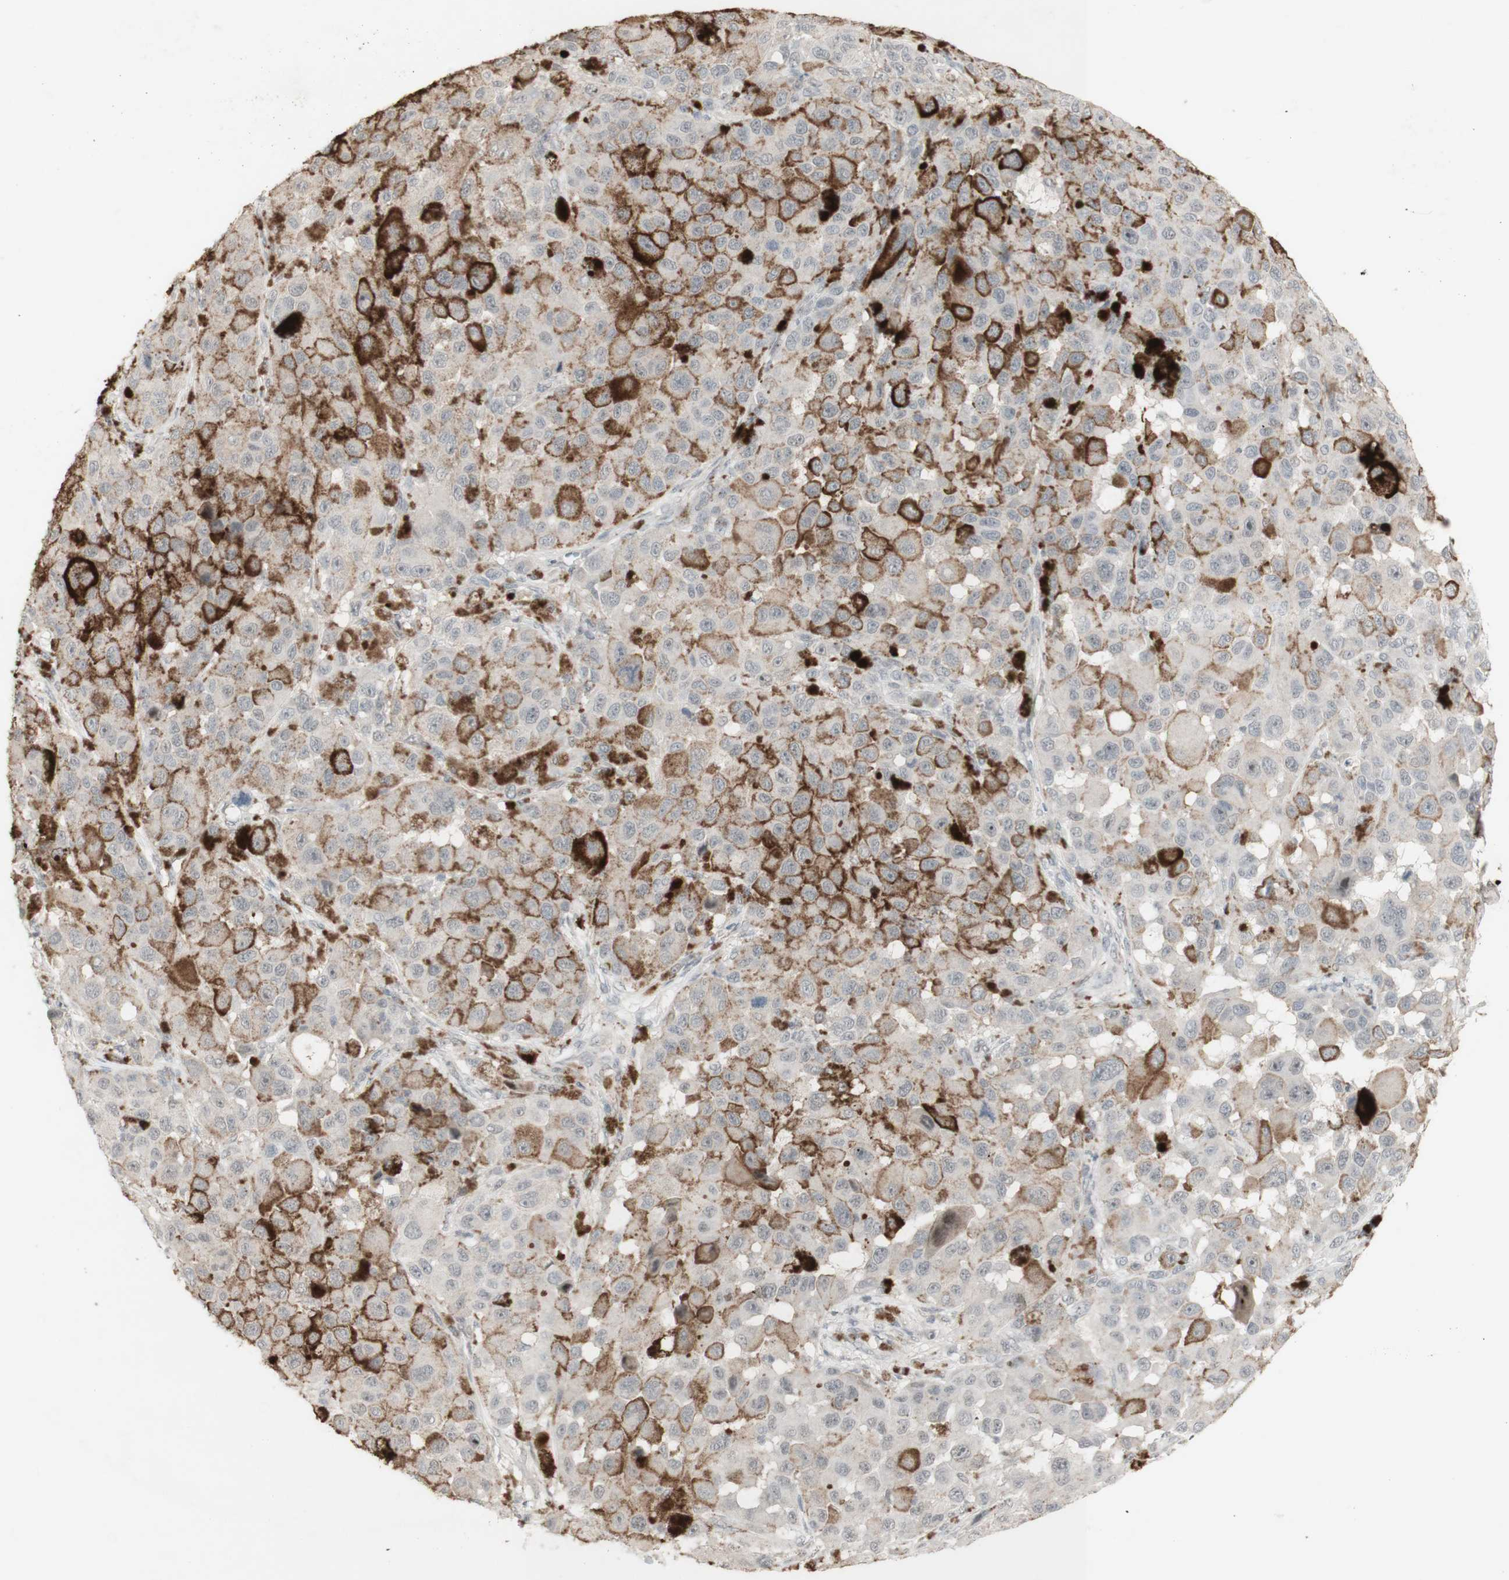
{"staining": {"intensity": "weak", "quantity": "25%-75%", "location": "cytoplasmic/membranous"}, "tissue": "melanoma", "cell_type": "Tumor cells", "image_type": "cancer", "snomed": [{"axis": "morphology", "description": "Malignant melanoma, NOS"}, {"axis": "topography", "description": "Skin"}], "caption": "Immunohistochemistry (IHC) staining of malignant melanoma, which exhibits low levels of weak cytoplasmic/membranous staining in about 25%-75% of tumor cells indicating weak cytoplasmic/membranous protein expression. The staining was performed using DAB (3,3'-diaminobenzidine) (brown) for protein detection and nuclei were counterstained in hematoxylin (blue).", "gene": "C1orf116", "patient": {"sex": "male", "age": 96}}